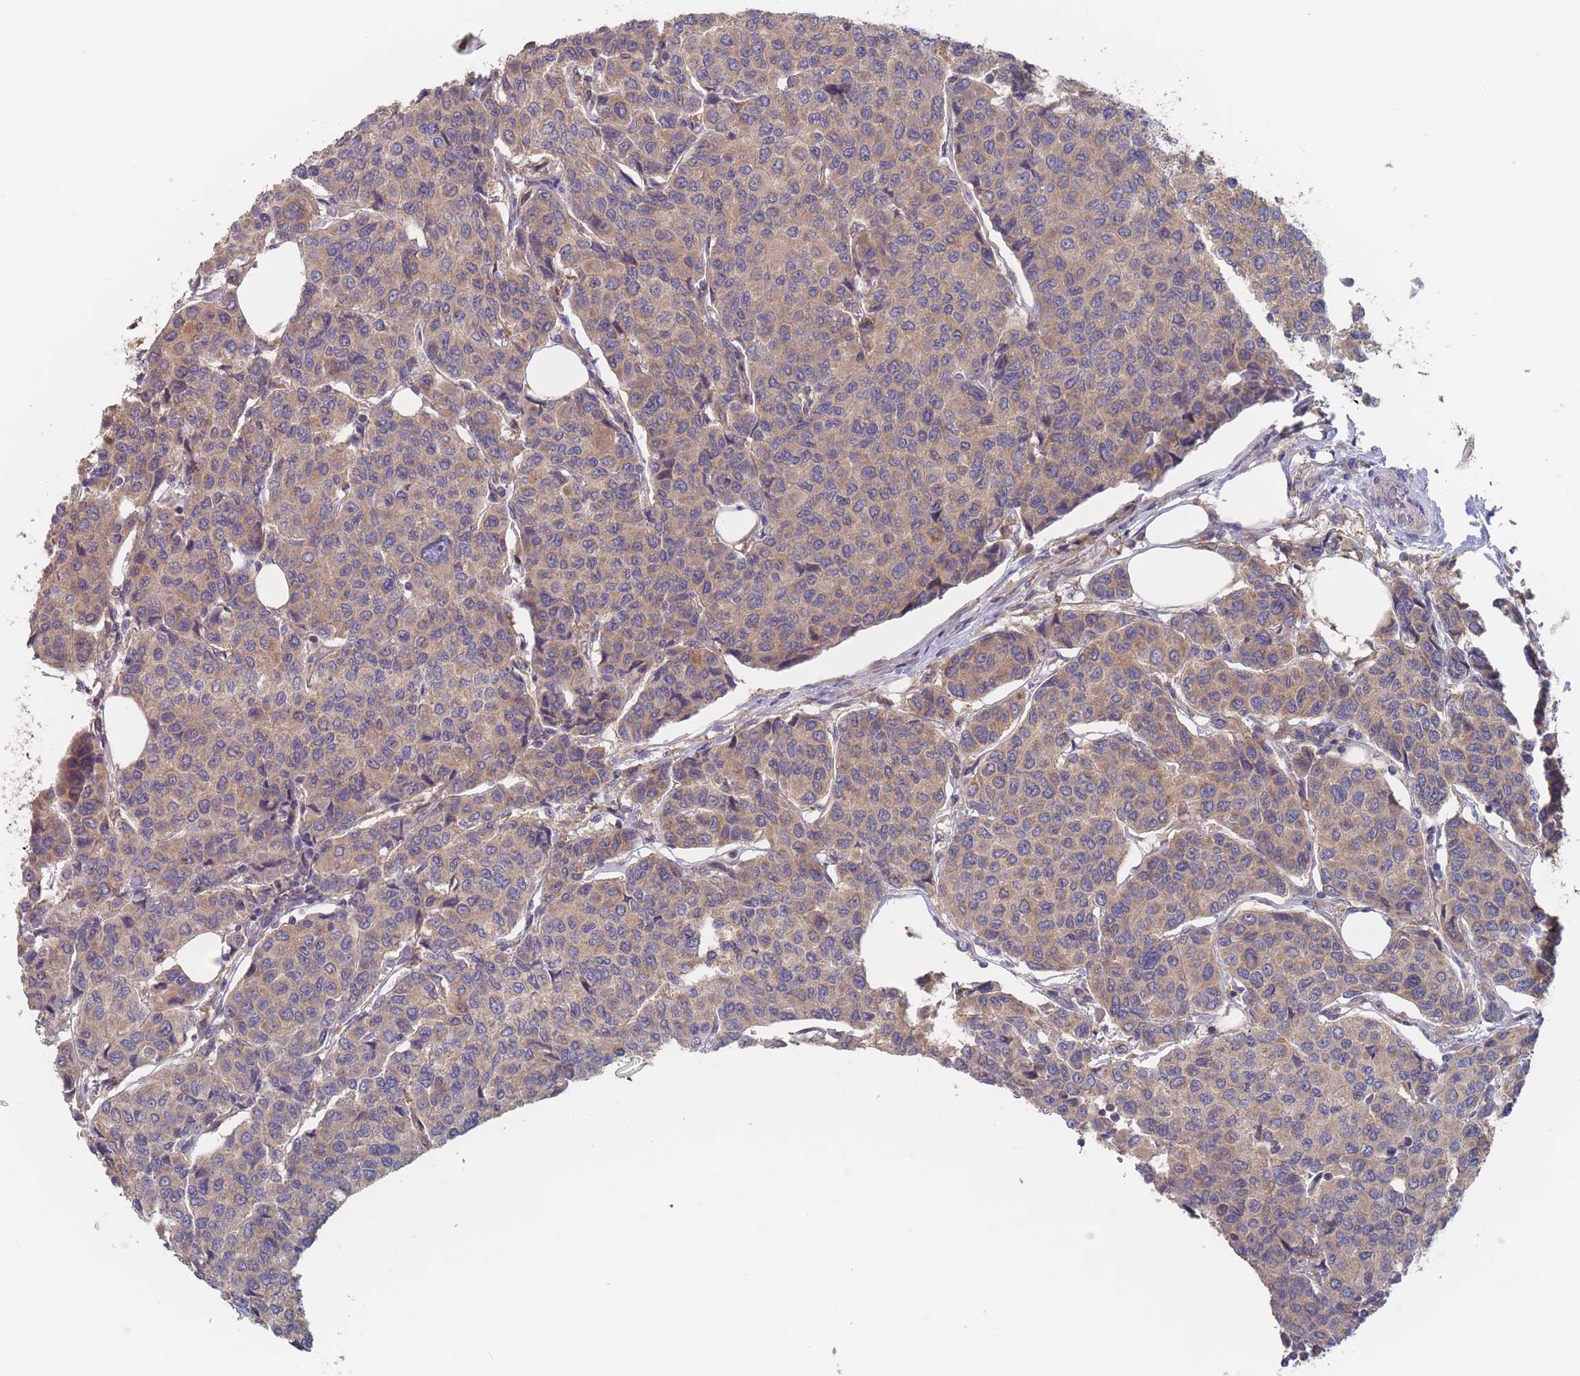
{"staining": {"intensity": "moderate", "quantity": ">75%", "location": "cytoplasmic/membranous"}, "tissue": "breast cancer", "cell_type": "Tumor cells", "image_type": "cancer", "snomed": [{"axis": "morphology", "description": "Duct carcinoma"}, {"axis": "topography", "description": "Breast"}], "caption": "IHC (DAB) staining of infiltrating ductal carcinoma (breast) exhibits moderate cytoplasmic/membranous protein expression in approximately >75% of tumor cells.", "gene": "EFCC1", "patient": {"sex": "female", "age": 55}}